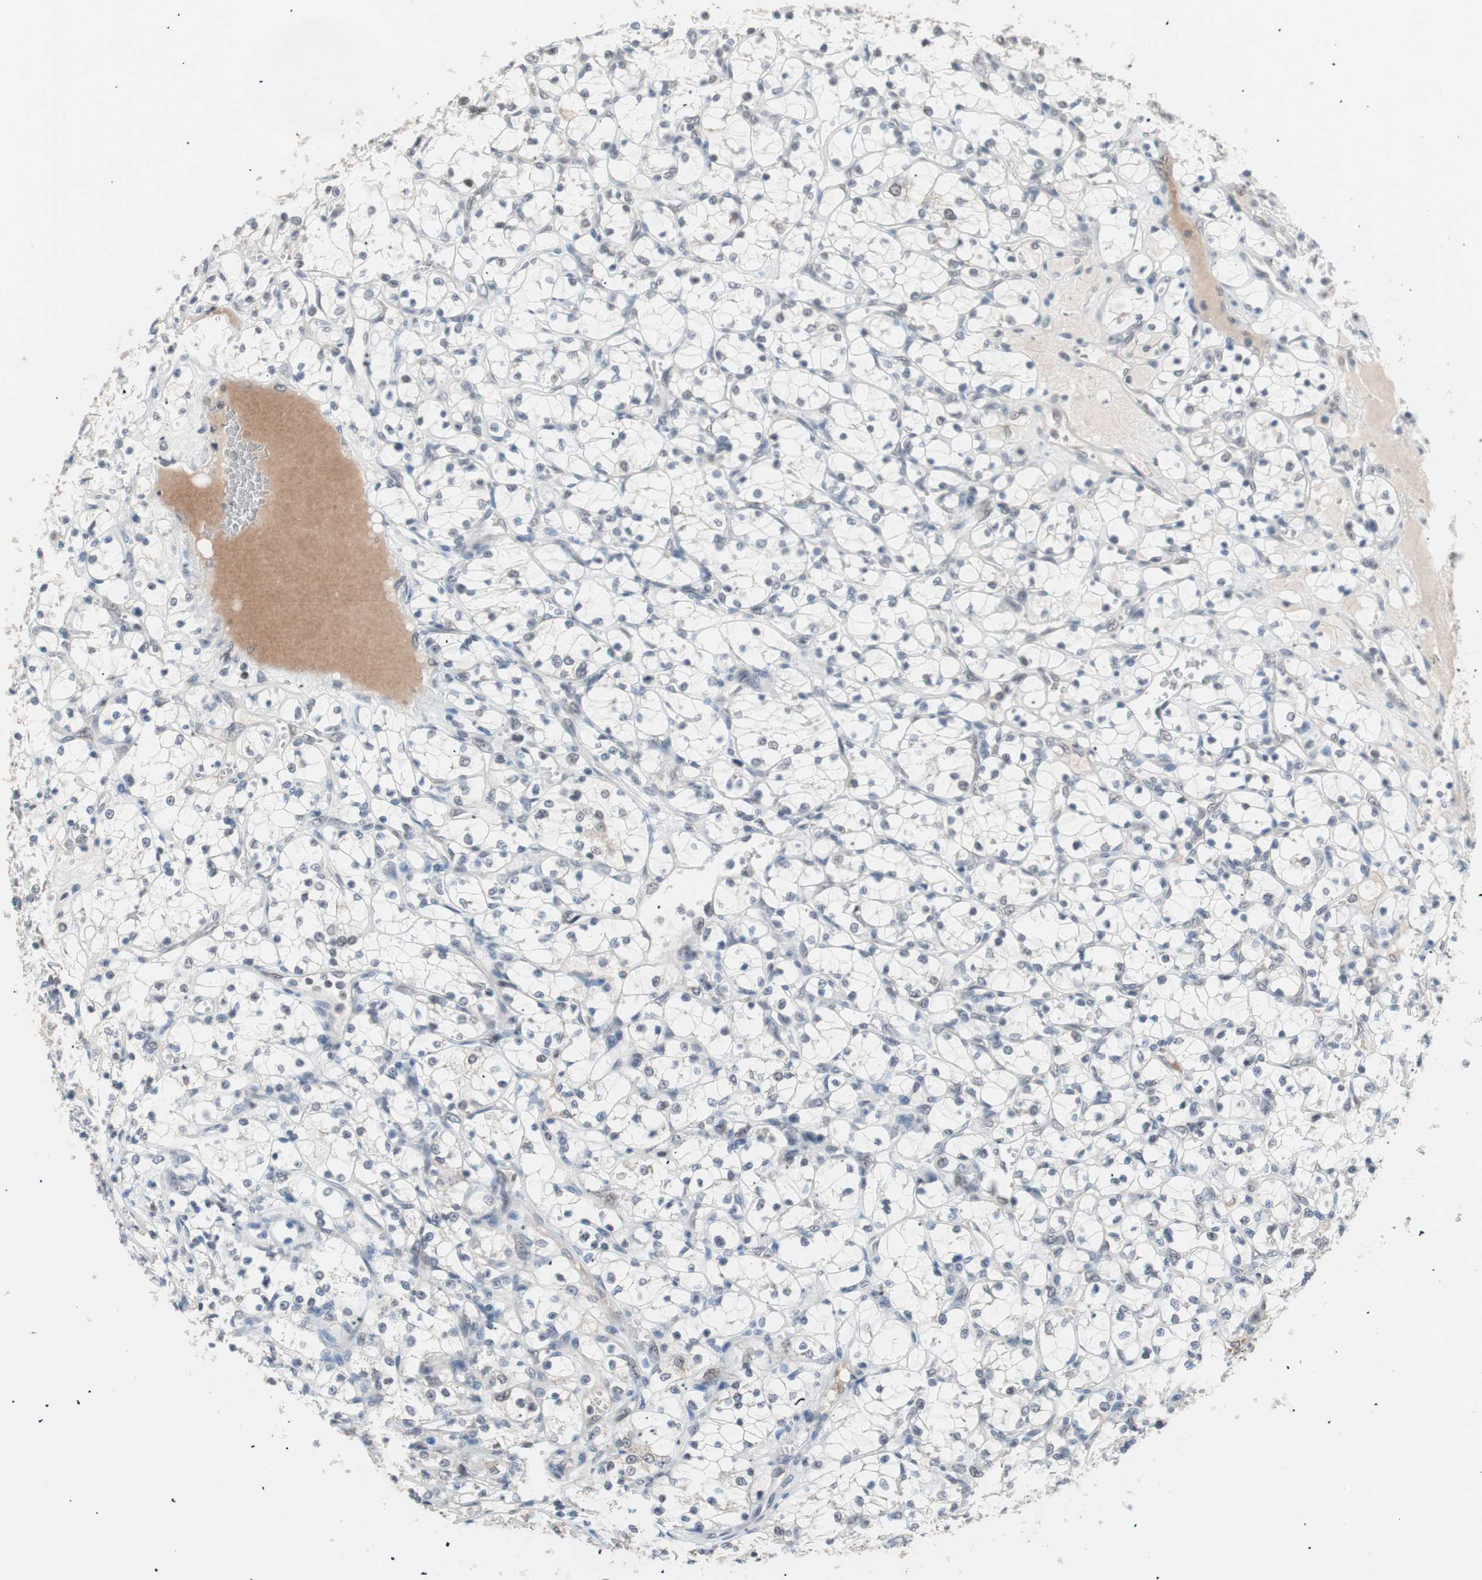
{"staining": {"intensity": "negative", "quantity": "none", "location": "none"}, "tissue": "renal cancer", "cell_type": "Tumor cells", "image_type": "cancer", "snomed": [{"axis": "morphology", "description": "Adenocarcinoma, NOS"}, {"axis": "topography", "description": "Kidney"}], "caption": "High power microscopy histopathology image of an immunohistochemistry (IHC) image of renal cancer, revealing no significant staining in tumor cells. (Immunohistochemistry (ihc), brightfield microscopy, high magnification).", "gene": "LIG3", "patient": {"sex": "female", "age": 69}}